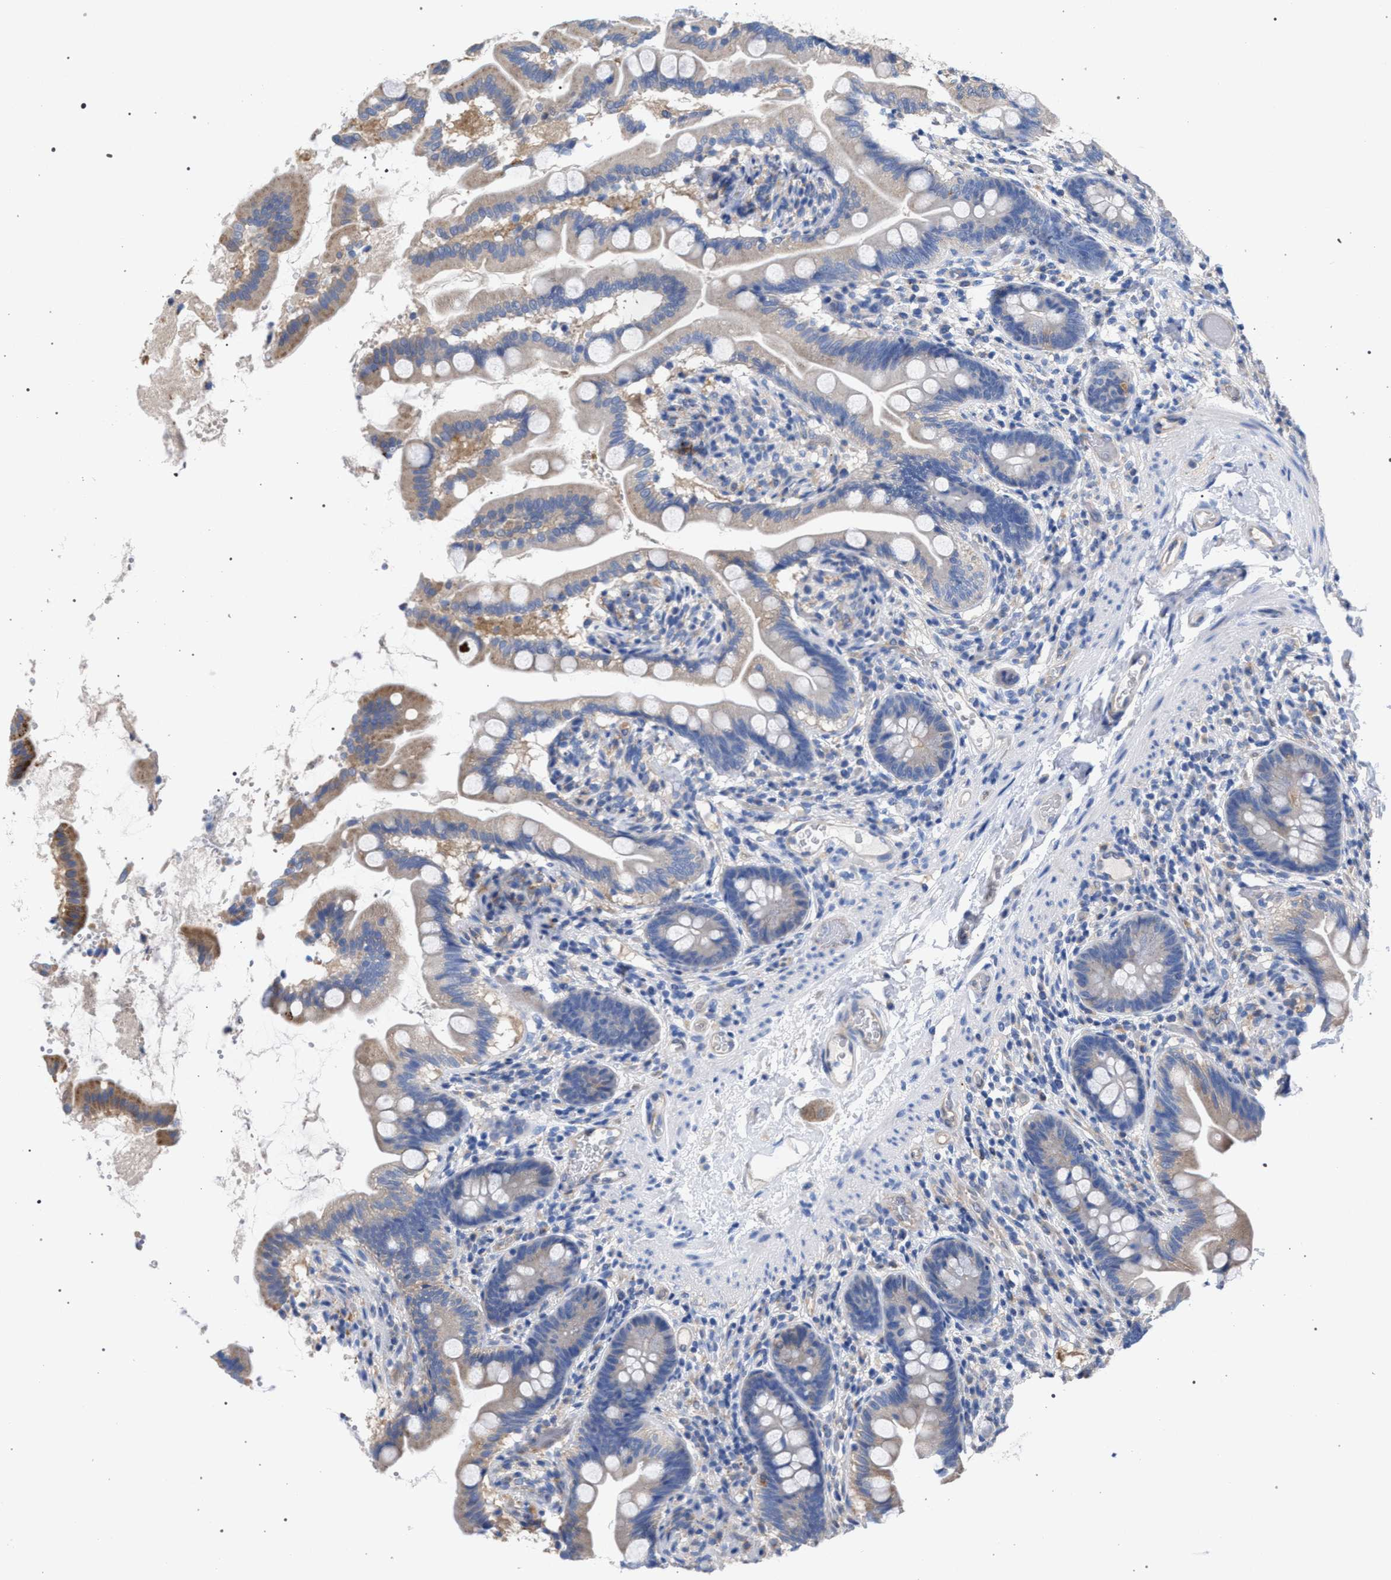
{"staining": {"intensity": "weak", "quantity": "<25%", "location": "cytoplasmic/membranous"}, "tissue": "small intestine", "cell_type": "Glandular cells", "image_type": "normal", "snomed": [{"axis": "morphology", "description": "Normal tissue, NOS"}, {"axis": "topography", "description": "Small intestine"}], "caption": "High power microscopy histopathology image of an immunohistochemistry image of unremarkable small intestine, revealing no significant positivity in glandular cells. Brightfield microscopy of IHC stained with DAB (brown) and hematoxylin (blue), captured at high magnification.", "gene": "GMPR", "patient": {"sex": "female", "age": 56}}